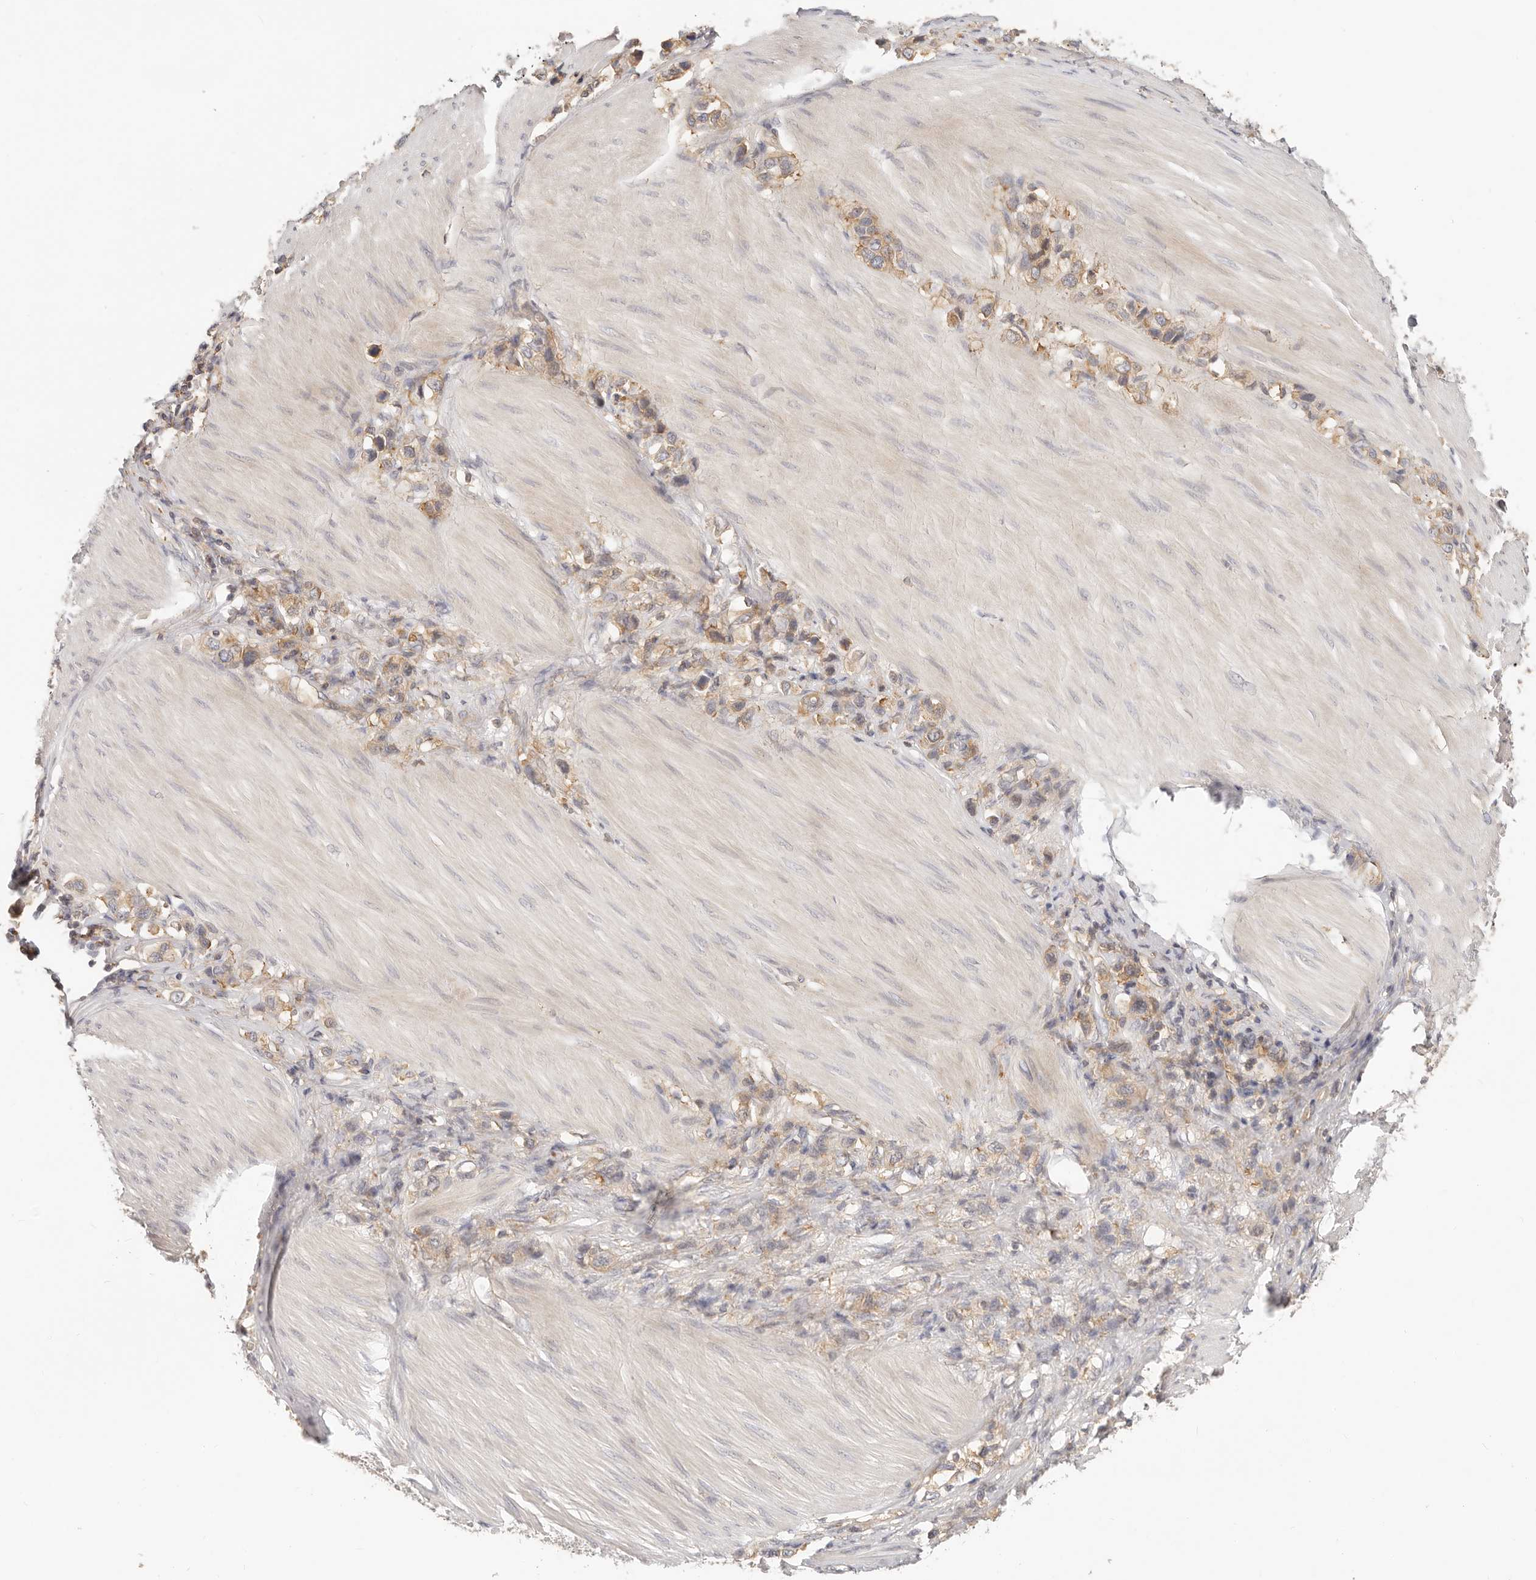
{"staining": {"intensity": "weak", "quantity": ">75%", "location": "cytoplasmic/membranous"}, "tissue": "stomach cancer", "cell_type": "Tumor cells", "image_type": "cancer", "snomed": [{"axis": "morphology", "description": "Adenocarcinoma, NOS"}, {"axis": "topography", "description": "Stomach"}], "caption": "The micrograph demonstrates a brown stain indicating the presence of a protein in the cytoplasmic/membranous of tumor cells in adenocarcinoma (stomach). (IHC, brightfield microscopy, high magnification).", "gene": "DTNBP1", "patient": {"sex": "female", "age": 65}}